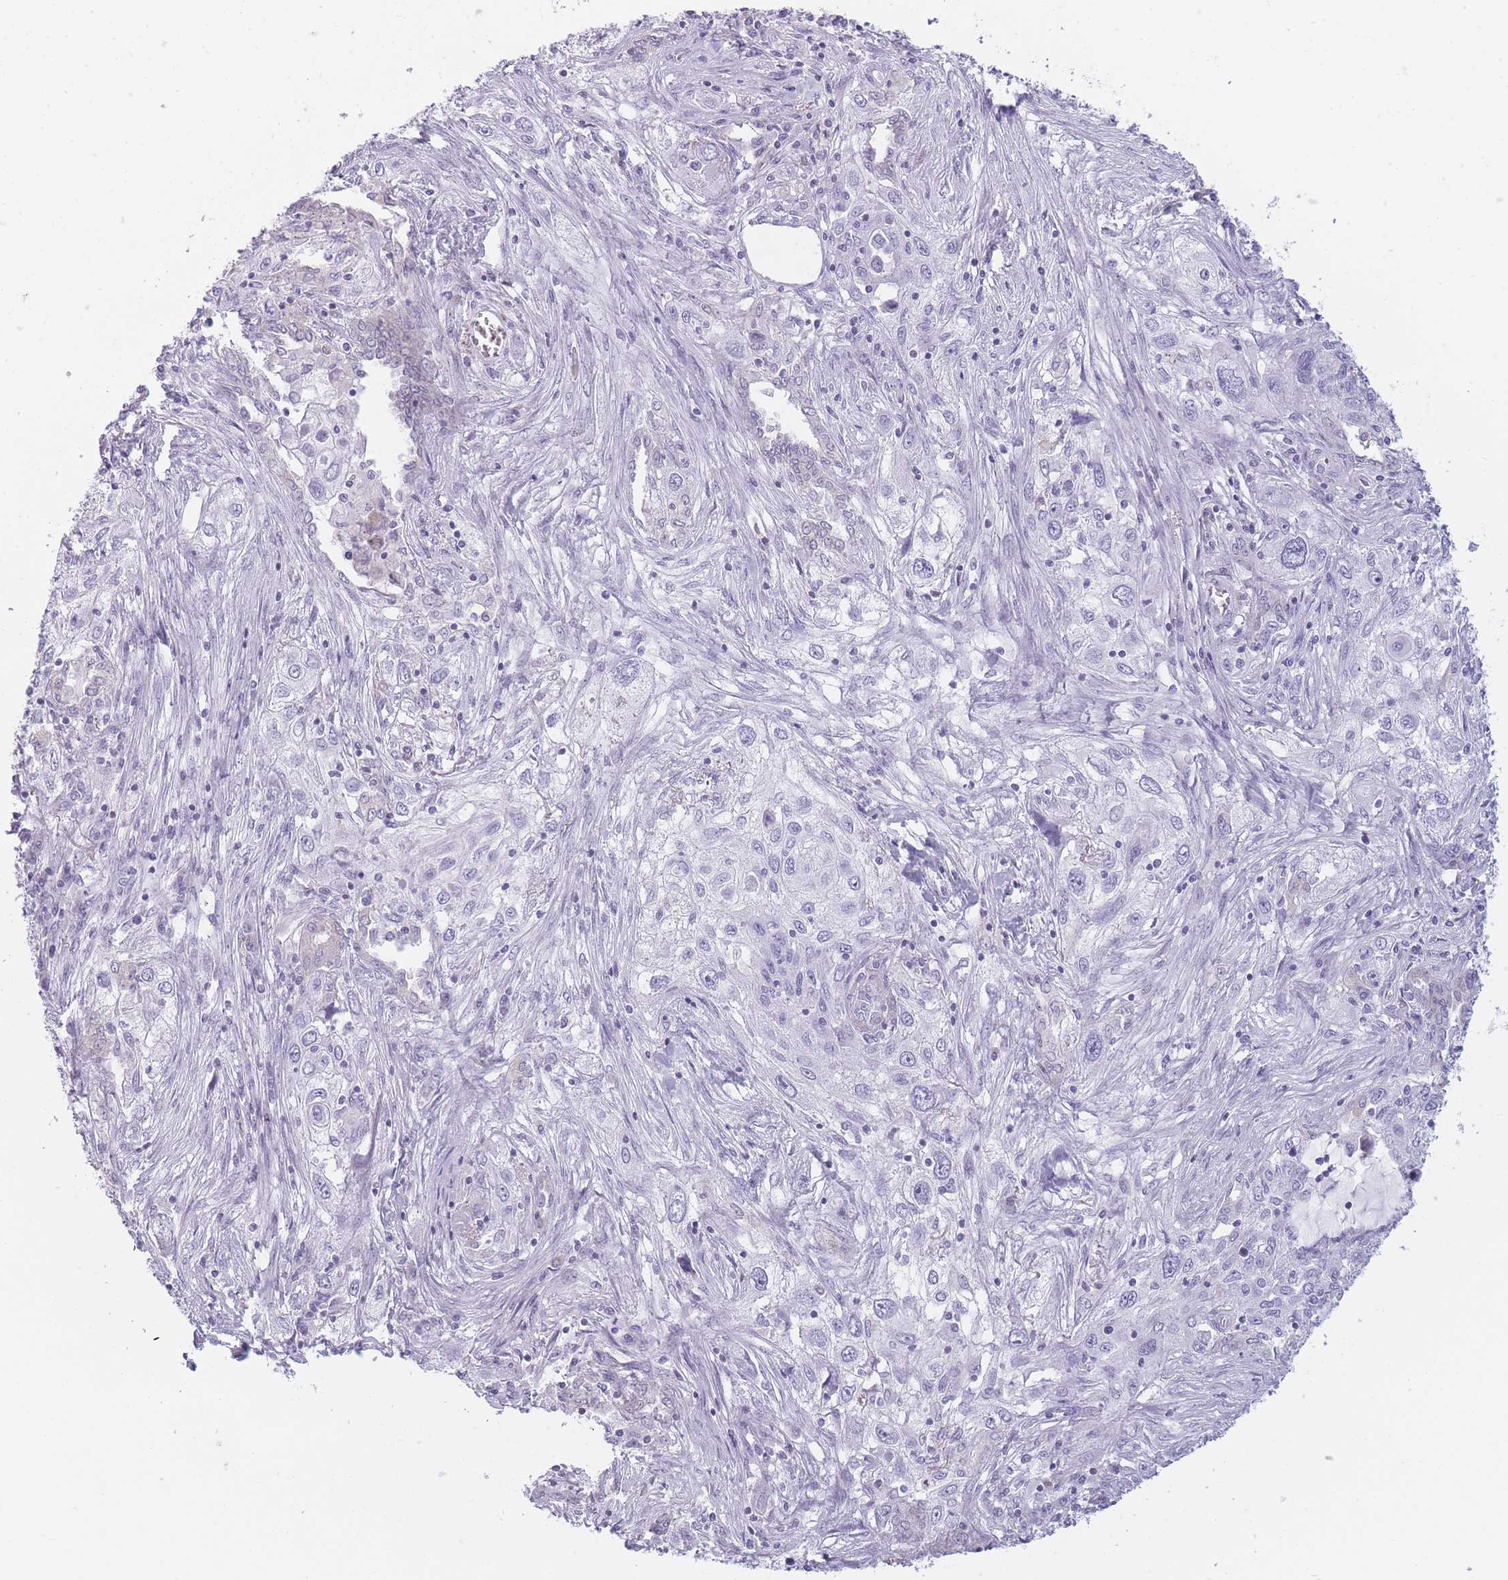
{"staining": {"intensity": "negative", "quantity": "none", "location": "none"}, "tissue": "lung cancer", "cell_type": "Tumor cells", "image_type": "cancer", "snomed": [{"axis": "morphology", "description": "Squamous cell carcinoma, NOS"}, {"axis": "topography", "description": "Lung"}], "caption": "Squamous cell carcinoma (lung) stained for a protein using immunohistochemistry (IHC) reveals no expression tumor cells.", "gene": "GGT1", "patient": {"sex": "female", "age": 69}}